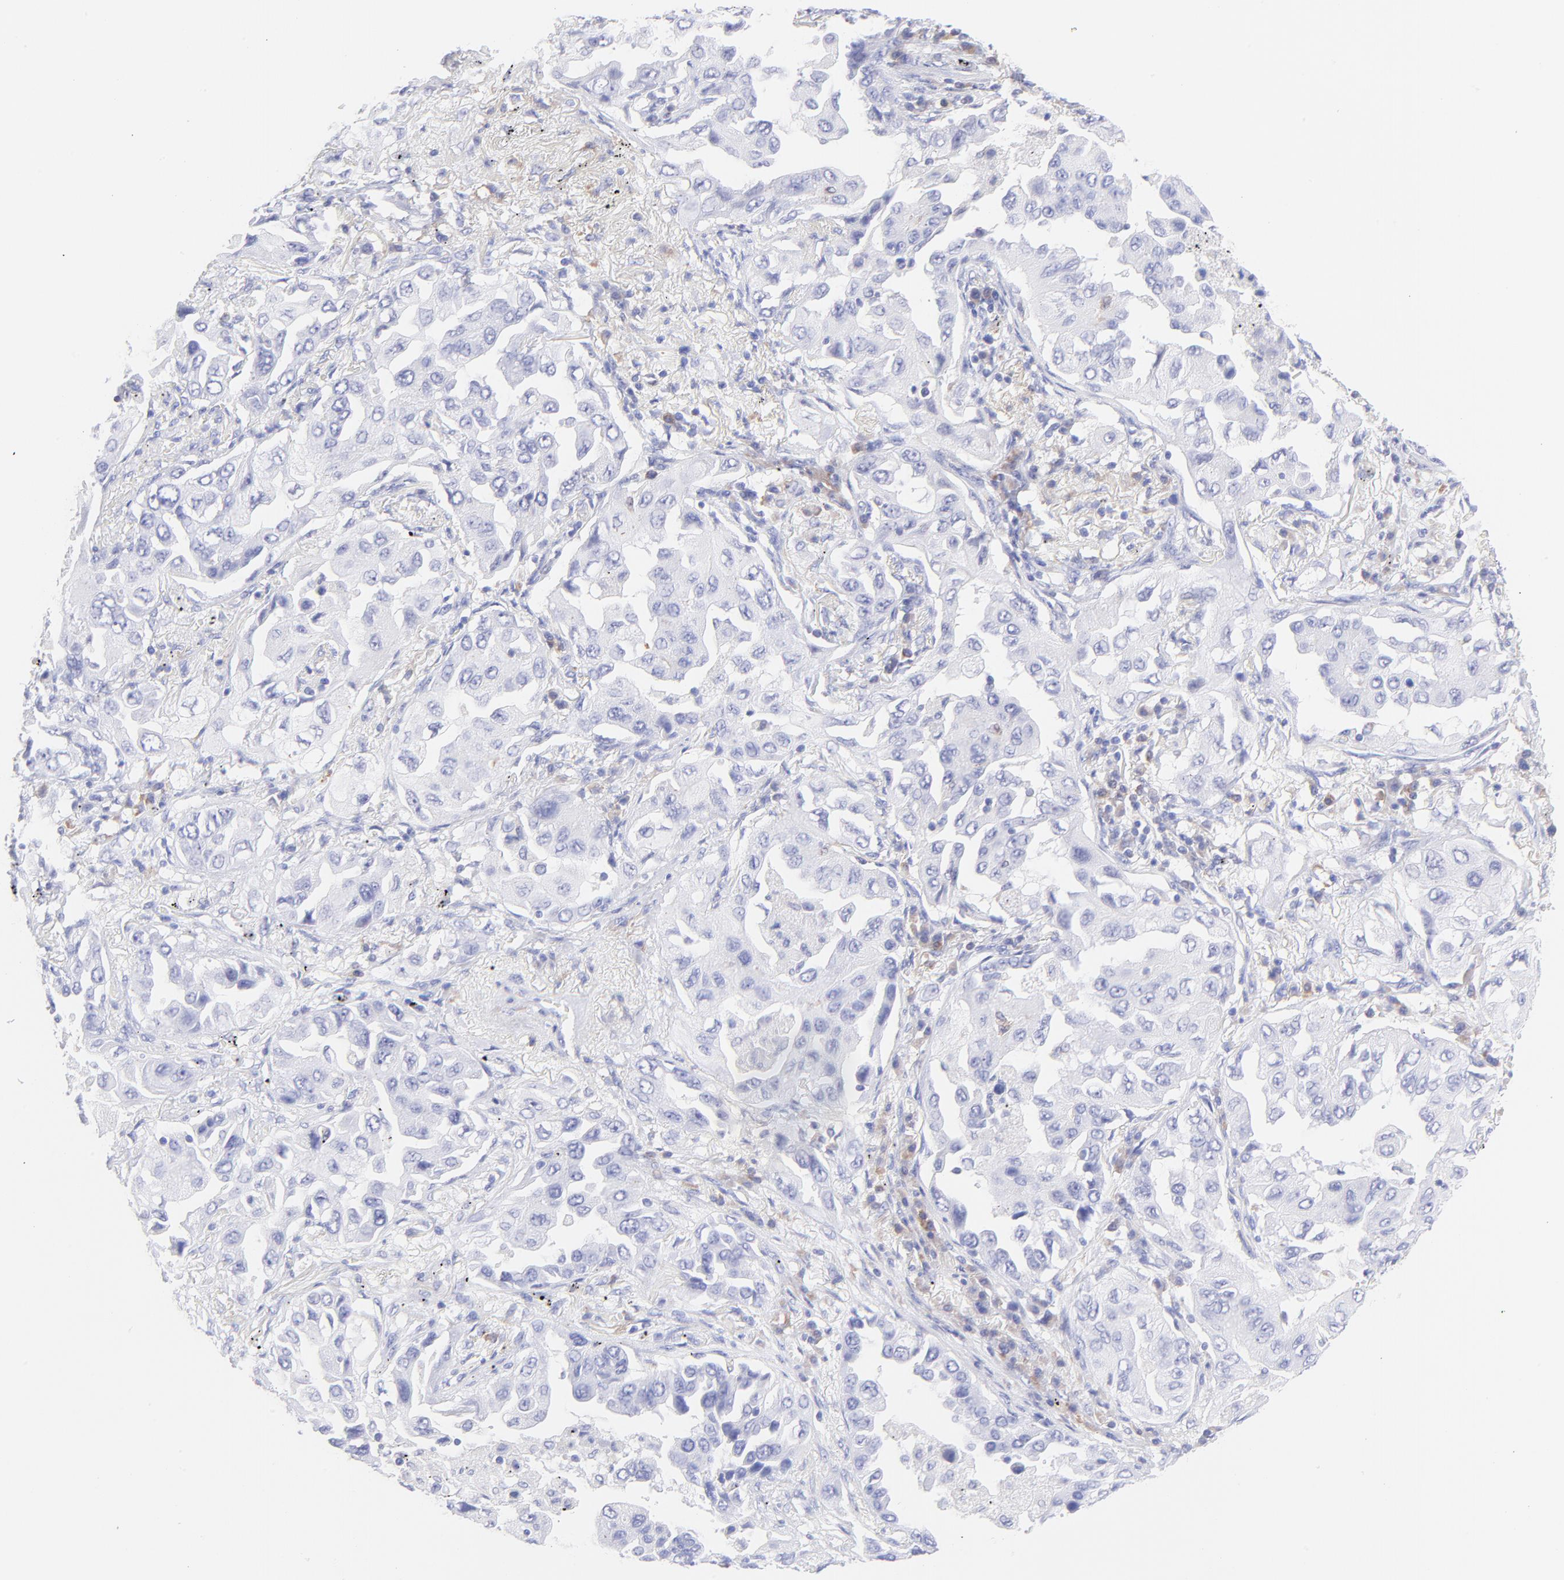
{"staining": {"intensity": "negative", "quantity": "none", "location": "none"}, "tissue": "lung cancer", "cell_type": "Tumor cells", "image_type": "cancer", "snomed": [{"axis": "morphology", "description": "Adenocarcinoma, NOS"}, {"axis": "topography", "description": "Lung"}], "caption": "Tumor cells are negative for brown protein staining in lung cancer.", "gene": "IRAG2", "patient": {"sex": "female", "age": 65}}